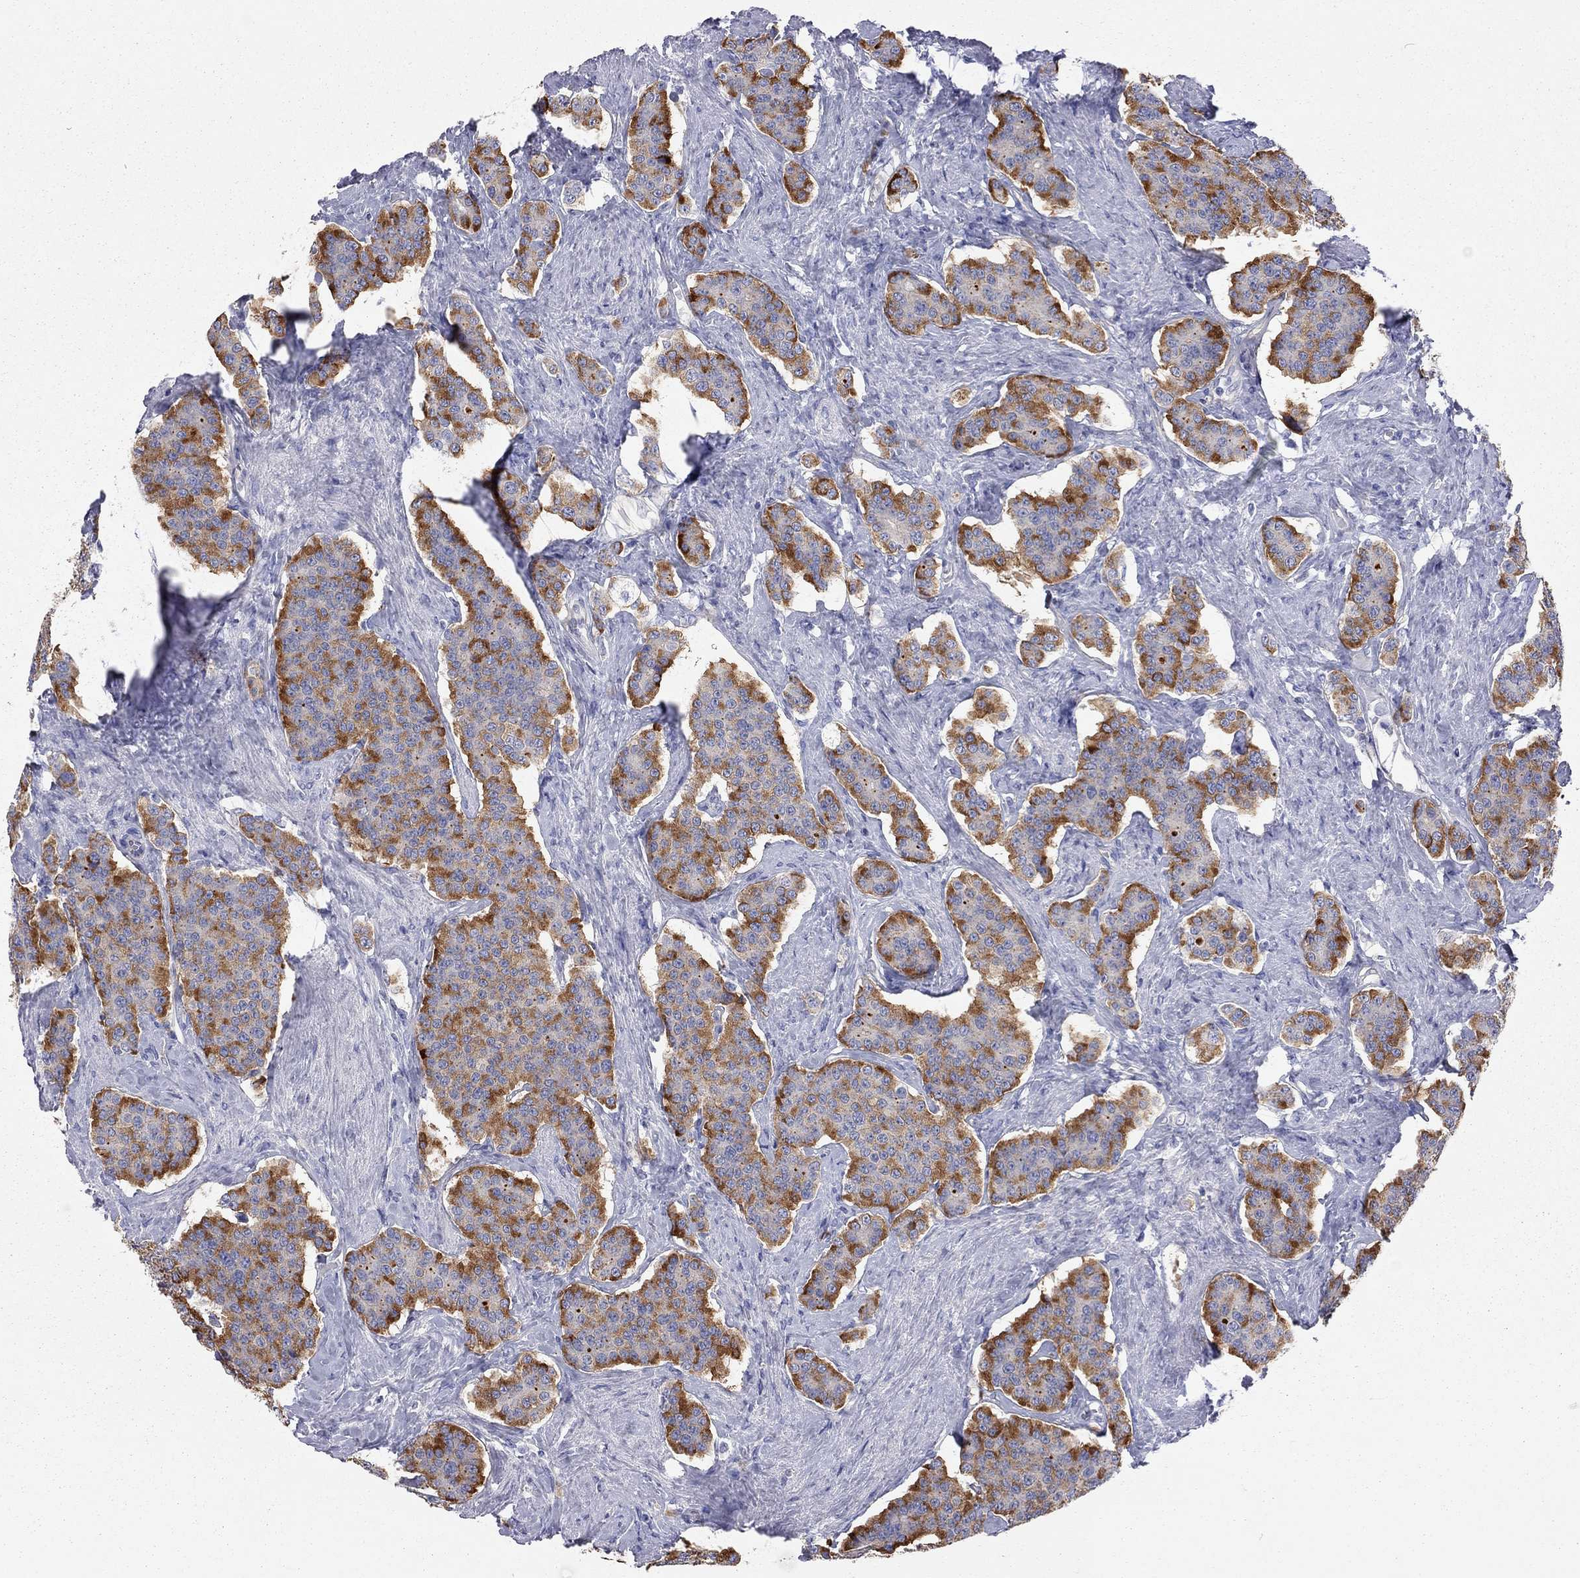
{"staining": {"intensity": "strong", "quantity": "25%-75%", "location": "cytoplasmic/membranous"}, "tissue": "carcinoid", "cell_type": "Tumor cells", "image_type": "cancer", "snomed": [{"axis": "morphology", "description": "Carcinoid, malignant, NOS"}, {"axis": "topography", "description": "Small intestine"}], "caption": "Immunohistochemistry of carcinoid shows high levels of strong cytoplasmic/membranous staining in about 25%-75% of tumor cells.", "gene": "KCNB1", "patient": {"sex": "female", "age": 58}}